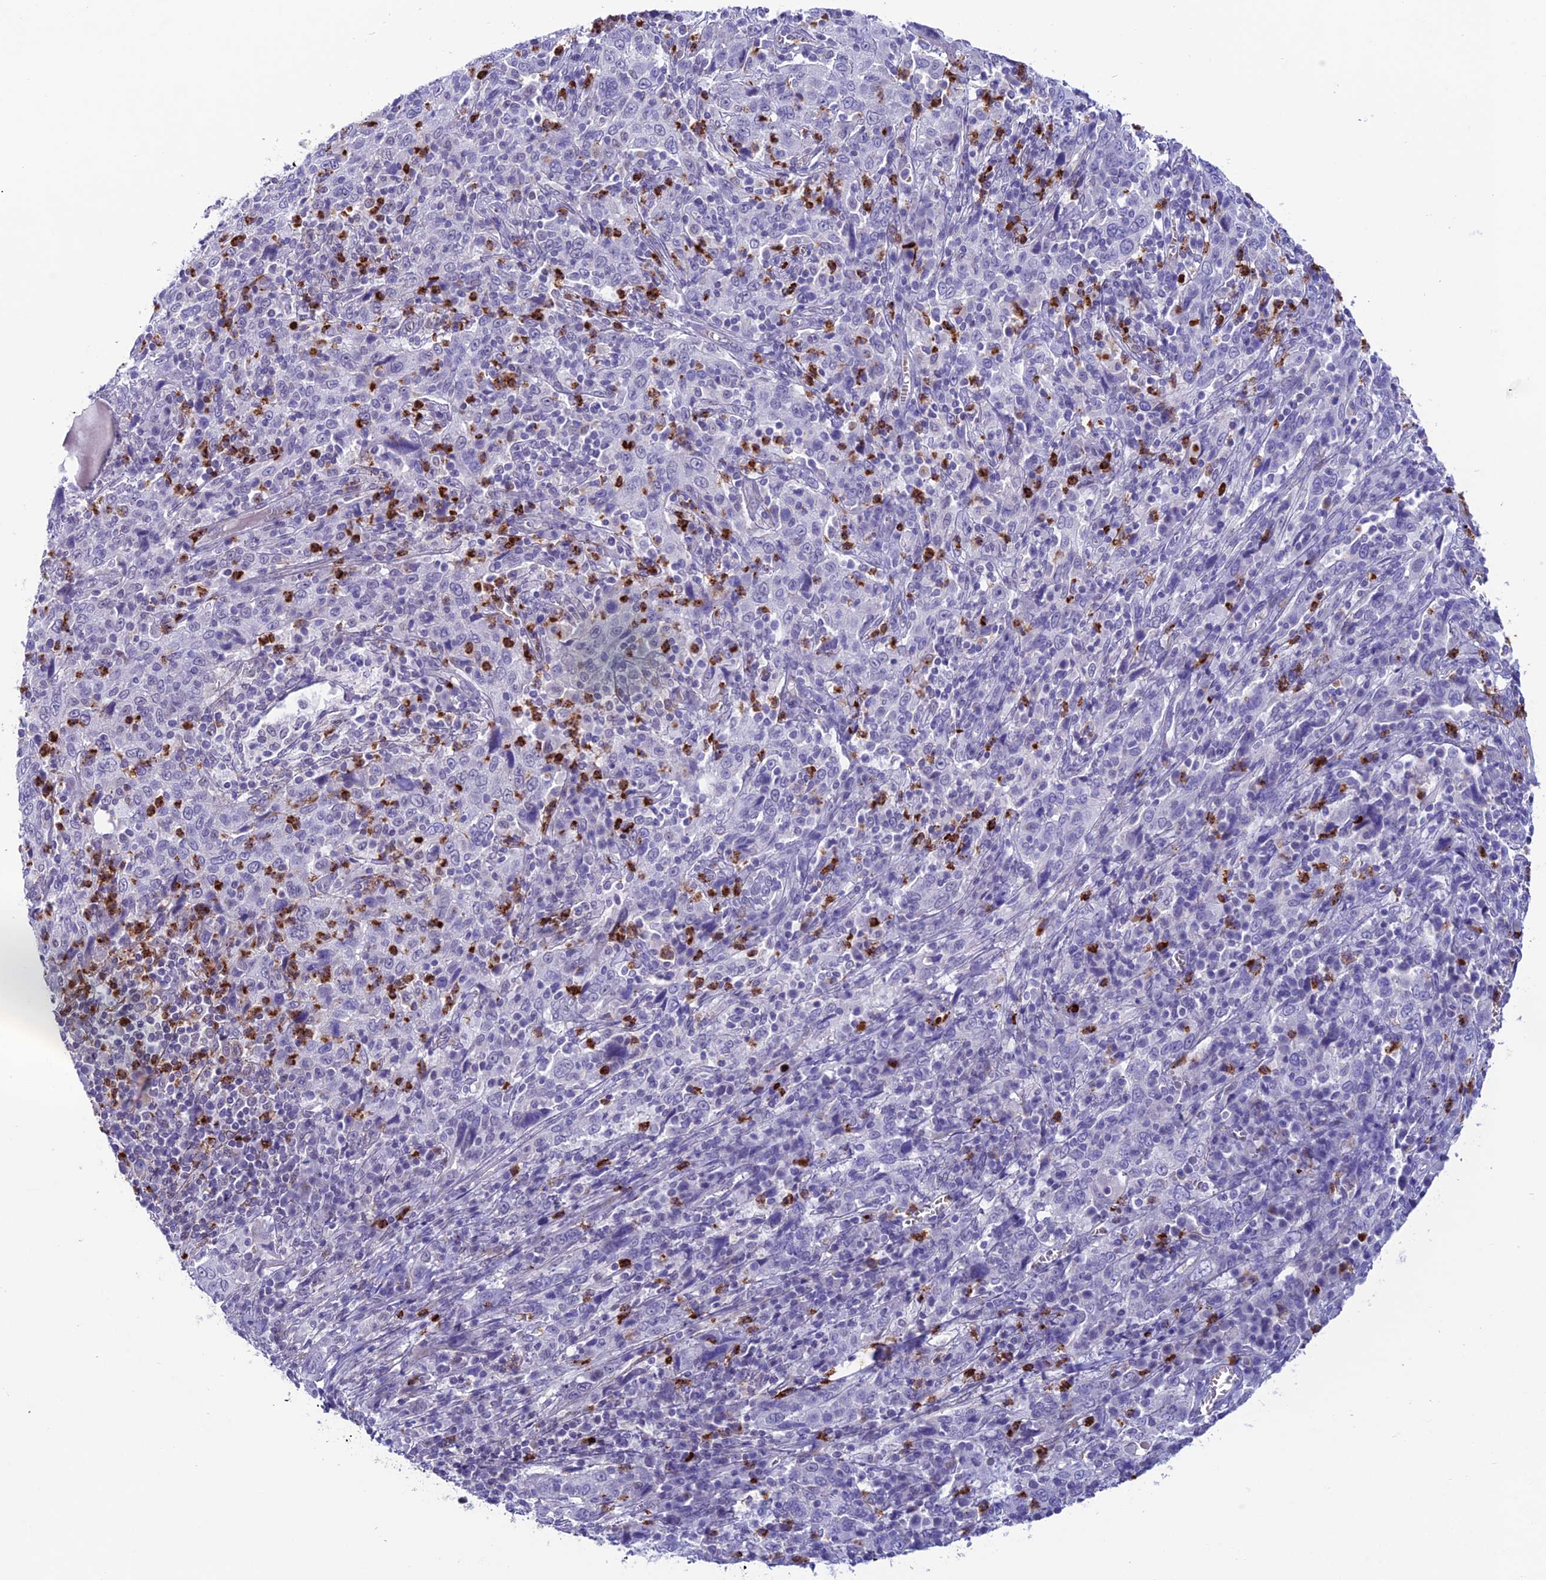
{"staining": {"intensity": "negative", "quantity": "none", "location": "none"}, "tissue": "cervical cancer", "cell_type": "Tumor cells", "image_type": "cancer", "snomed": [{"axis": "morphology", "description": "Squamous cell carcinoma, NOS"}, {"axis": "topography", "description": "Cervix"}], "caption": "Cervical cancer (squamous cell carcinoma) was stained to show a protein in brown. There is no significant staining in tumor cells.", "gene": "COL6A6", "patient": {"sex": "female", "age": 46}}